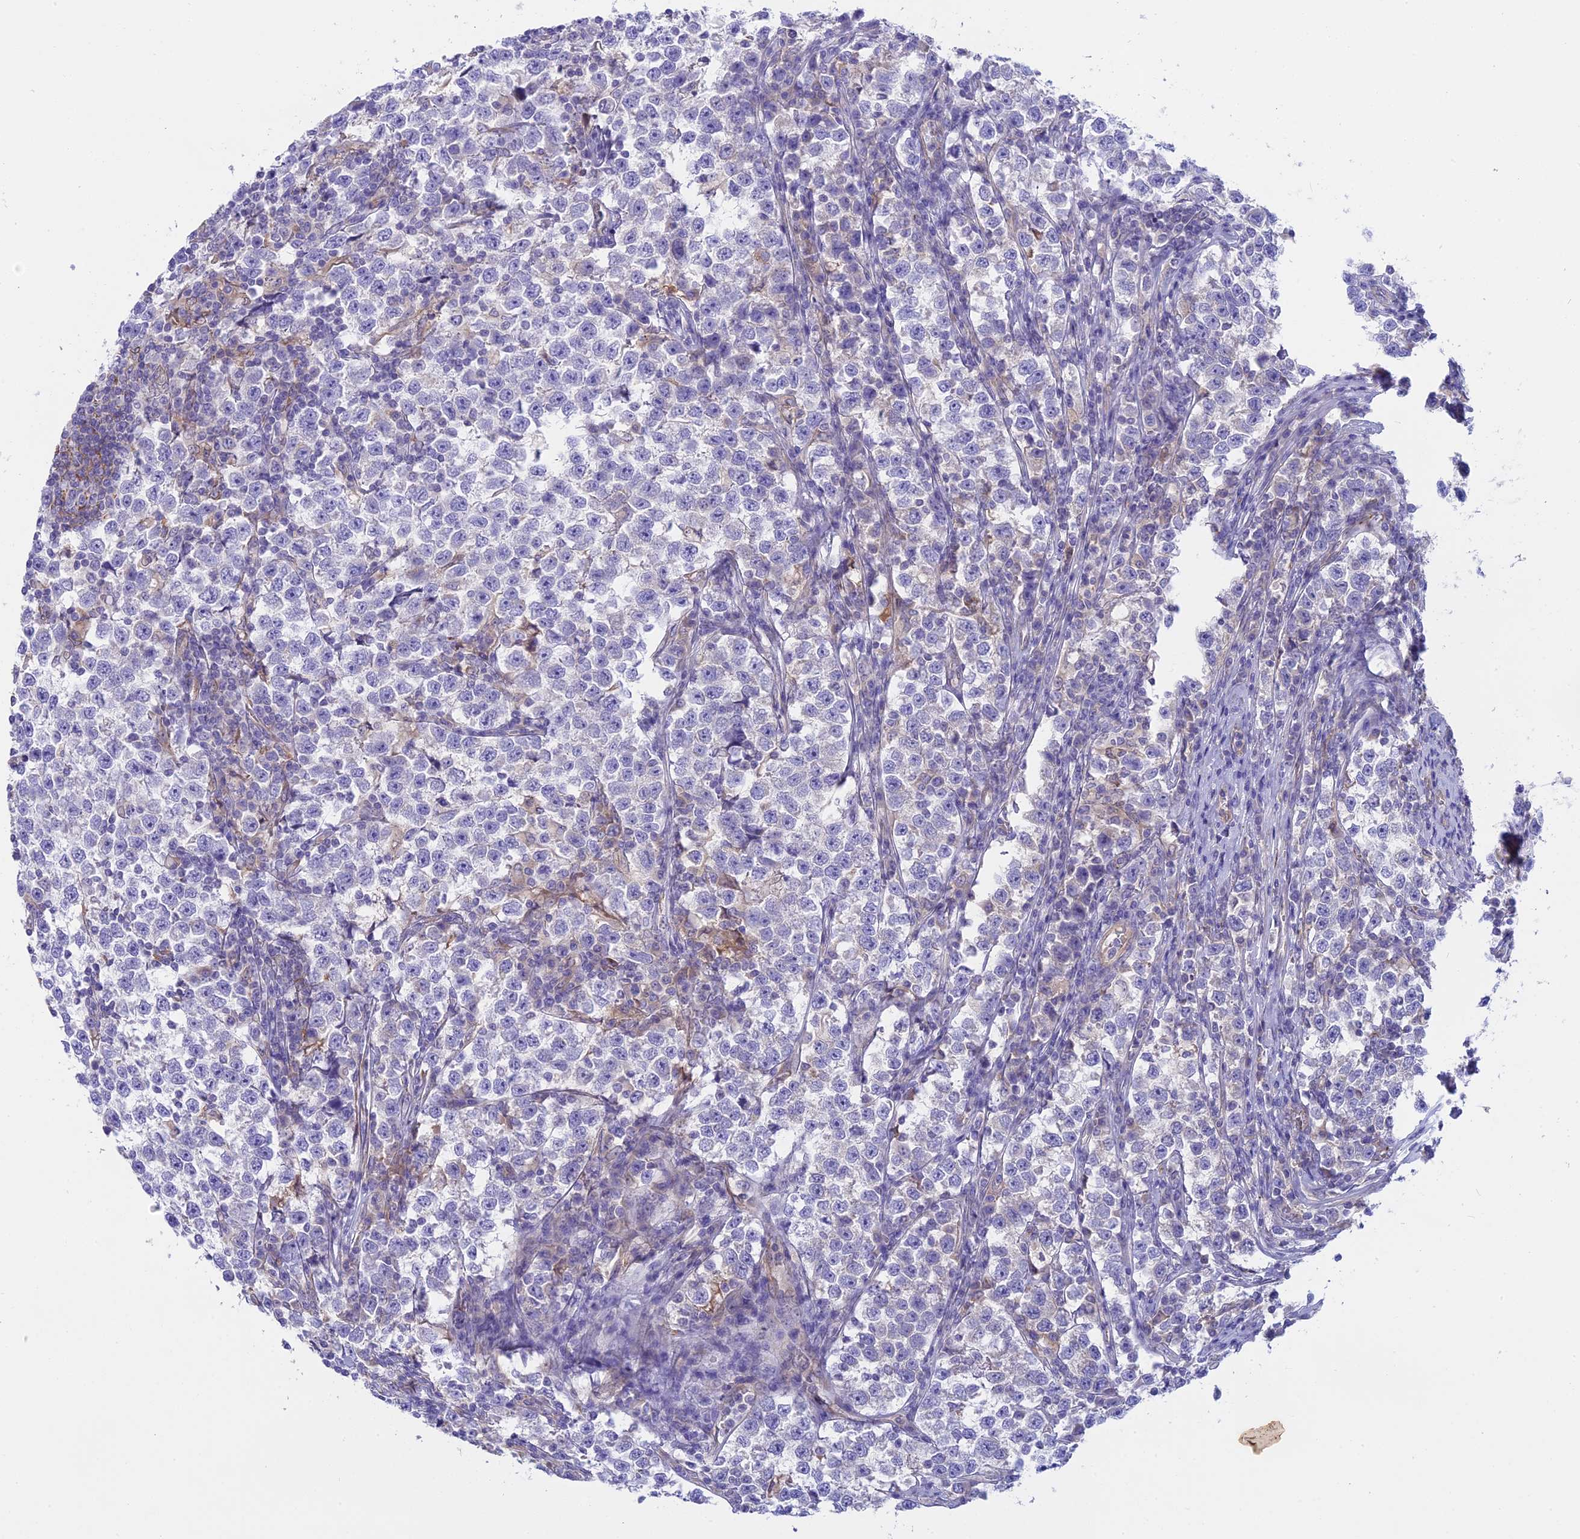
{"staining": {"intensity": "negative", "quantity": "none", "location": "none"}, "tissue": "testis cancer", "cell_type": "Tumor cells", "image_type": "cancer", "snomed": [{"axis": "morphology", "description": "Normal tissue, NOS"}, {"axis": "morphology", "description": "Seminoma, NOS"}, {"axis": "topography", "description": "Testis"}], "caption": "High magnification brightfield microscopy of testis cancer (seminoma) stained with DAB (brown) and counterstained with hematoxylin (blue): tumor cells show no significant positivity.", "gene": "TLCD1", "patient": {"sex": "male", "age": 43}}